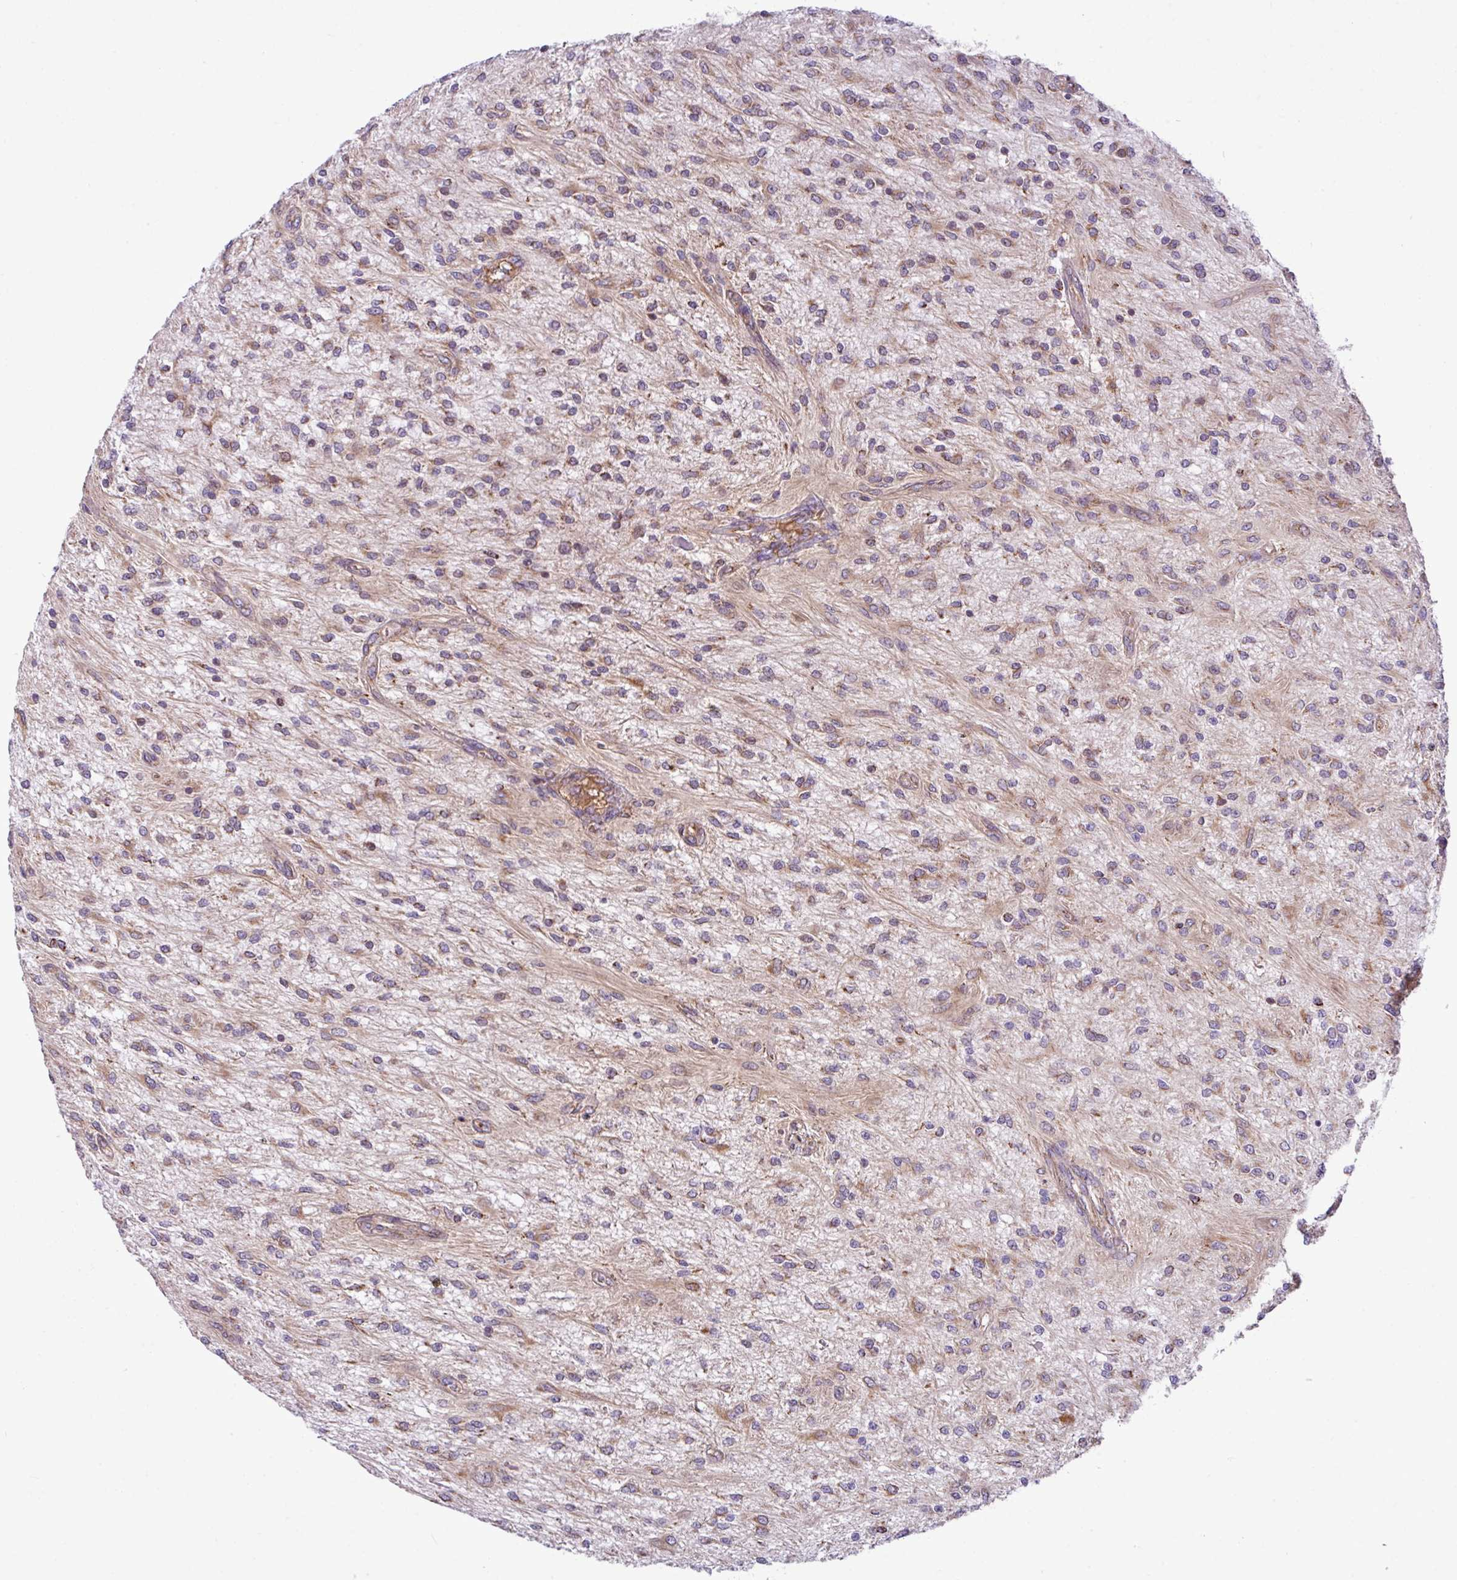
{"staining": {"intensity": "weak", "quantity": "25%-75%", "location": "cytoplasmic/membranous"}, "tissue": "glioma", "cell_type": "Tumor cells", "image_type": "cancer", "snomed": [{"axis": "morphology", "description": "Glioma, malignant, Low grade"}, {"axis": "topography", "description": "Cerebellum"}], "caption": "A histopathology image of human low-grade glioma (malignant) stained for a protein demonstrates weak cytoplasmic/membranous brown staining in tumor cells.", "gene": "ZNF569", "patient": {"sex": "female", "age": 14}}